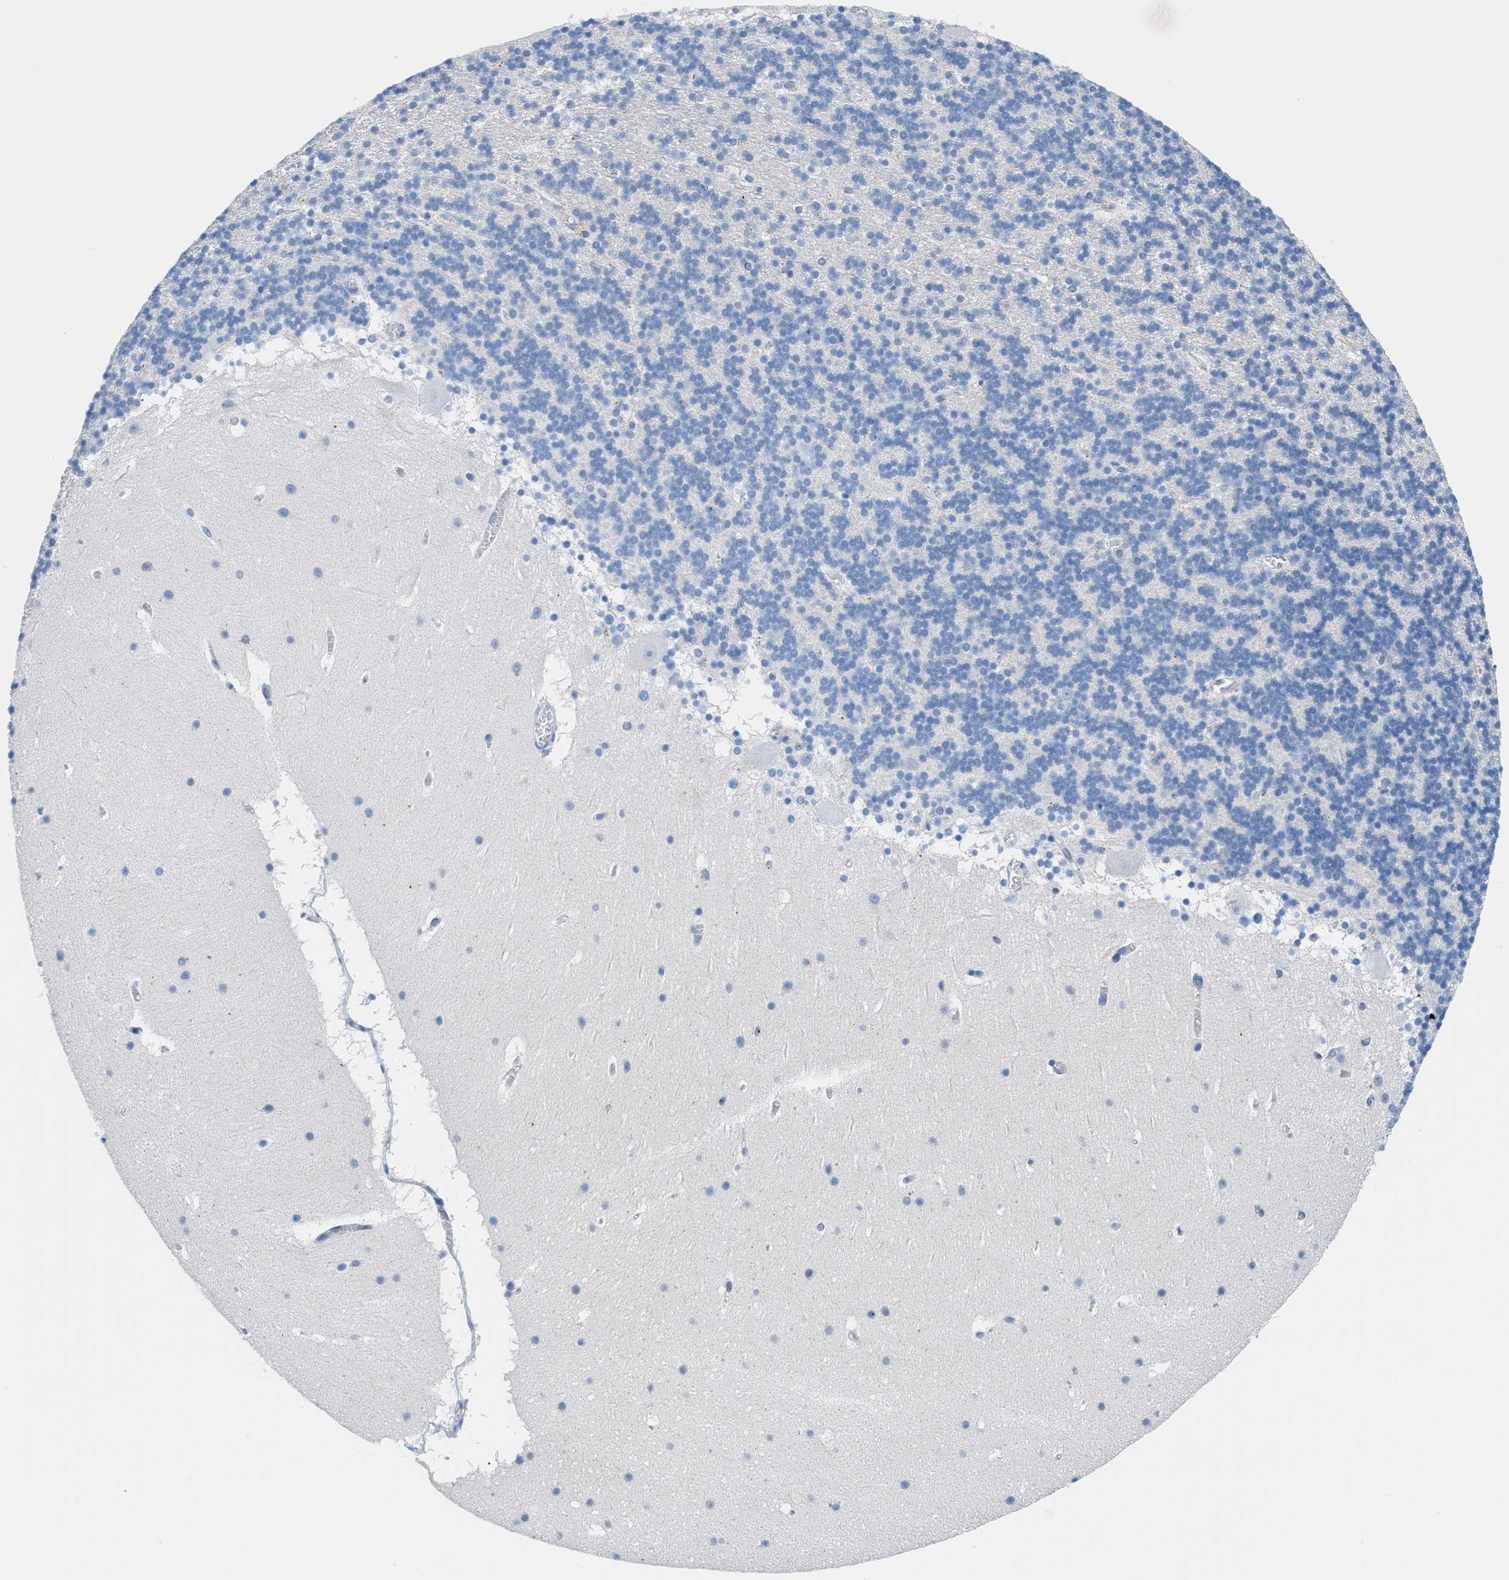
{"staining": {"intensity": "negative", "quantity": "none", "location": "none"}, "tissue": "cerebellum", "cell_type": "Cells in granular layer", "image_type": "normal", "snomed": [{"axis": "morphology", "description": "Normal tissue, NOS"}, {"axis": "topography", "description": "Cerebellum"}], "caption": "There is no significant staining in cells in granular layer of cerebellum. Brightfield microscopy of IHC stained with DAB (3,3'-diaminobenzidine) (brown) and hematoxylin (blue), captured at high magnification.", "gene": "FDCSP", "patient": {"sex": "male", "age": 45}}